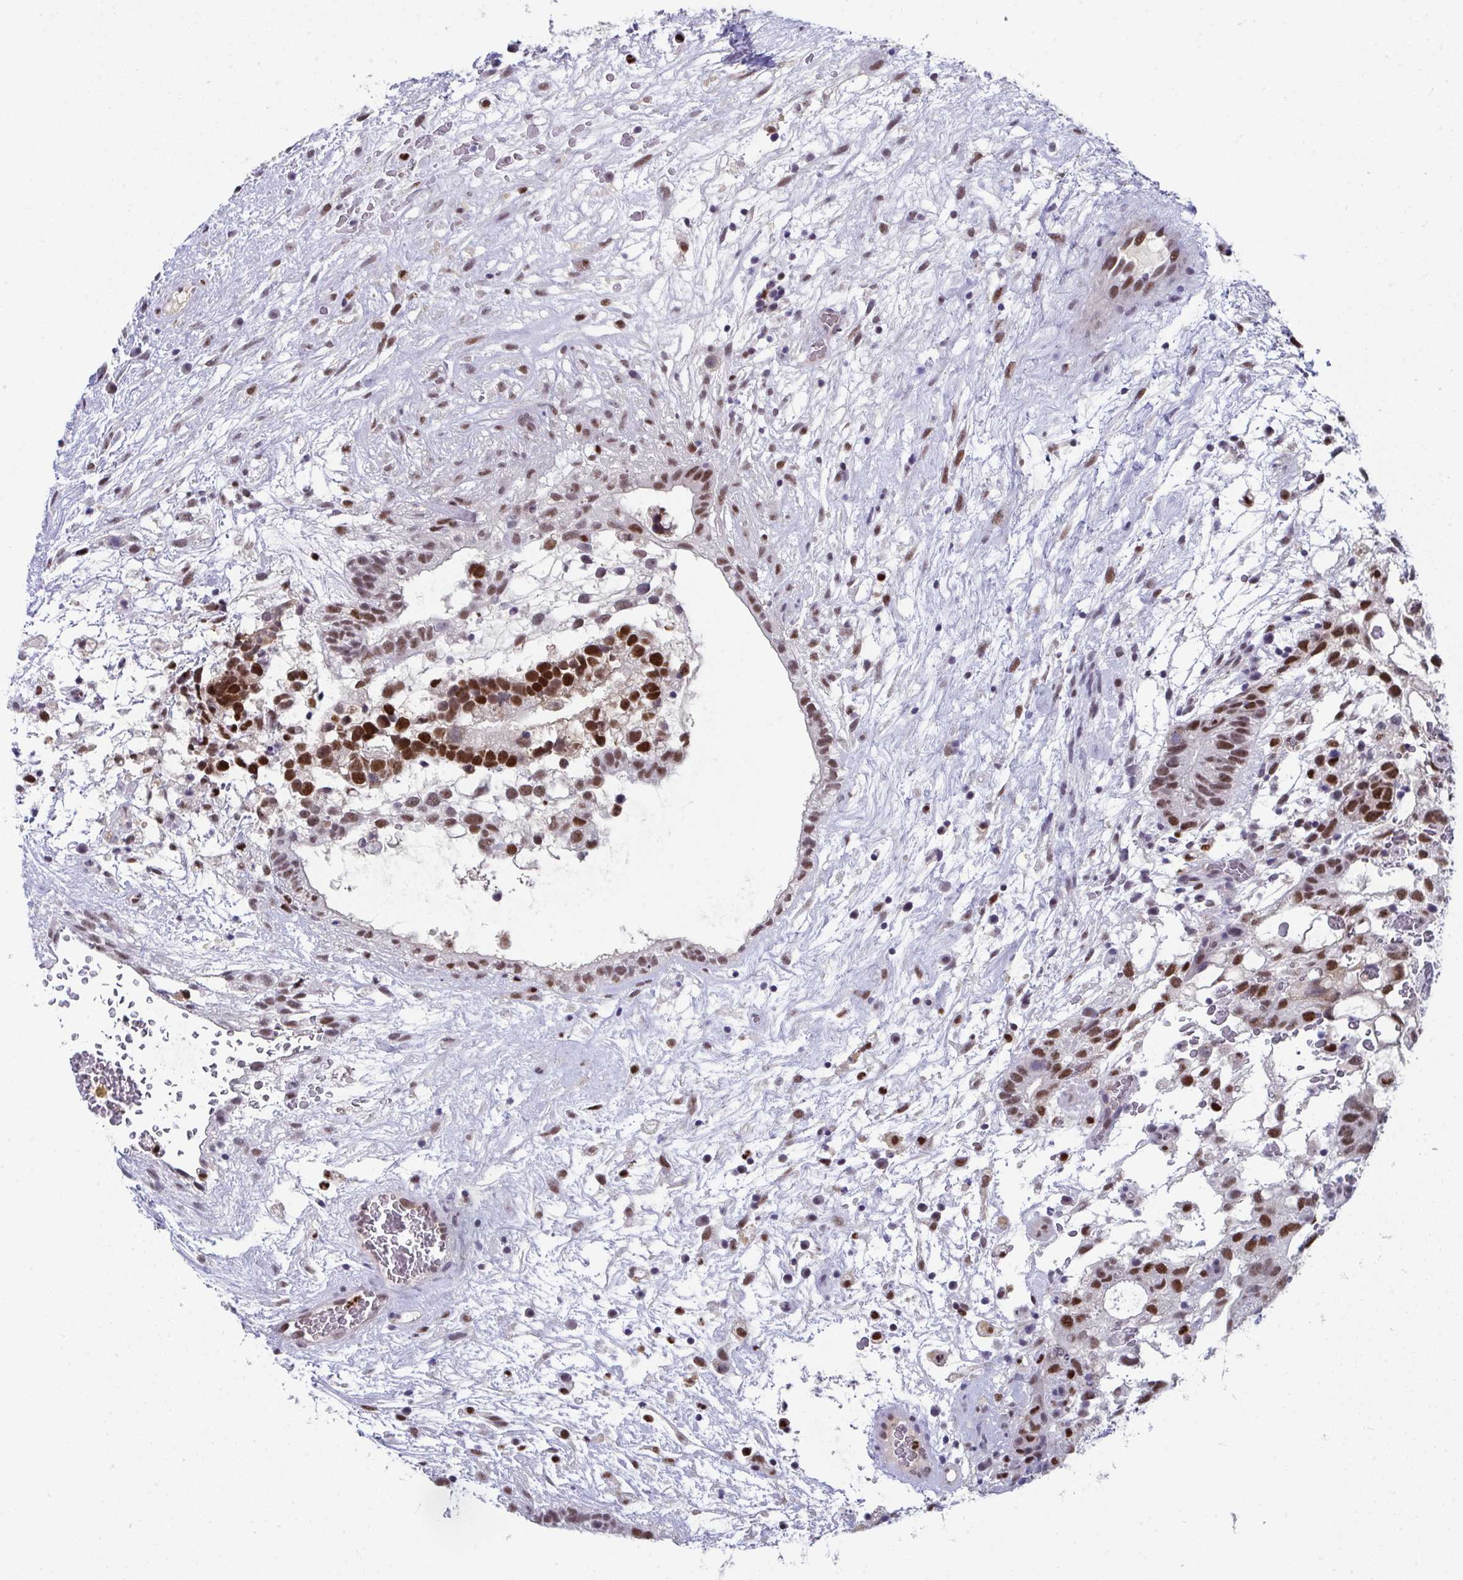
{"staining": {"intensity": "strong", "quantity": ">75%", "location": "nuclear"}, "tissue": "testis cancer", "cell_type": "Tumor cells", "image_type": "cancer", "snomed": [{"axis": "morphology", "description": "Normal tissue, NOS"}, {"axis": "morphology", "description": "Carcinoma, Embryonal, NOS"}, {"axis": "topography", "description": "Testis"}], "caption": "Testis cancer (embryonal carcinoma) stained for a protein (brown) demonstrates strong nuclear positive staining in approximately >75% of tumor cells.", "gene": "JDP2", "patient": {"sex": "male", "age": 32}}